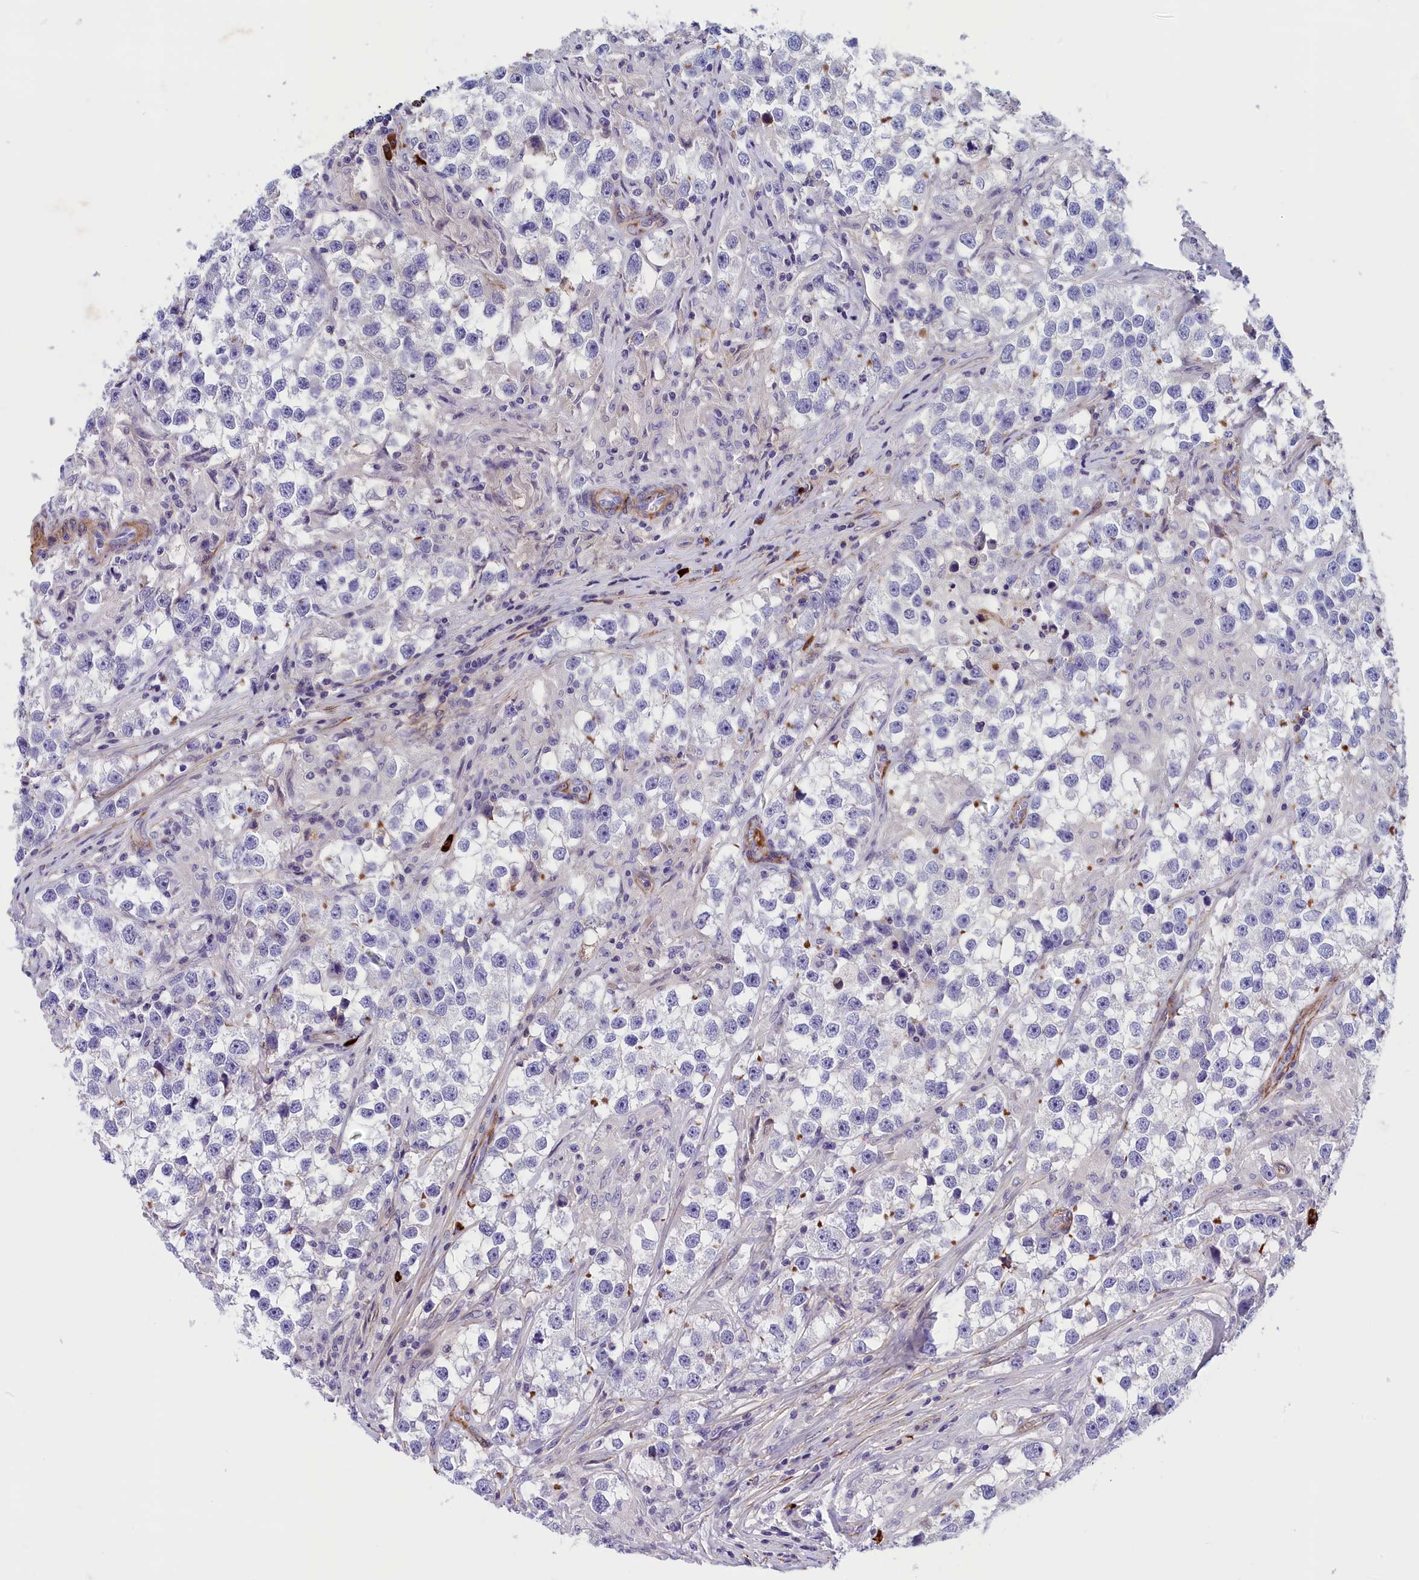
{"staining": {"intensity": "negative", "quantity": "none", "location": "none"}, "tissue": "testis cancer", "cell_type": "Tumor cells", "image_type": "cancer", "snomed": [{"axis": "morphology", "description": "Seminoma, NOS"}, {"axis": "topography", "description": "Testis"}], "caption": "High magnification brightfield microscopy of testis seminoma stained with DAB (brown) and counterstained with hematoxylin (blue): tumor cells show no significant positivity. Nuclei are stained in blue.", "gene": "BCL2L13", "patient": {"sex": "male", "age": 46}}